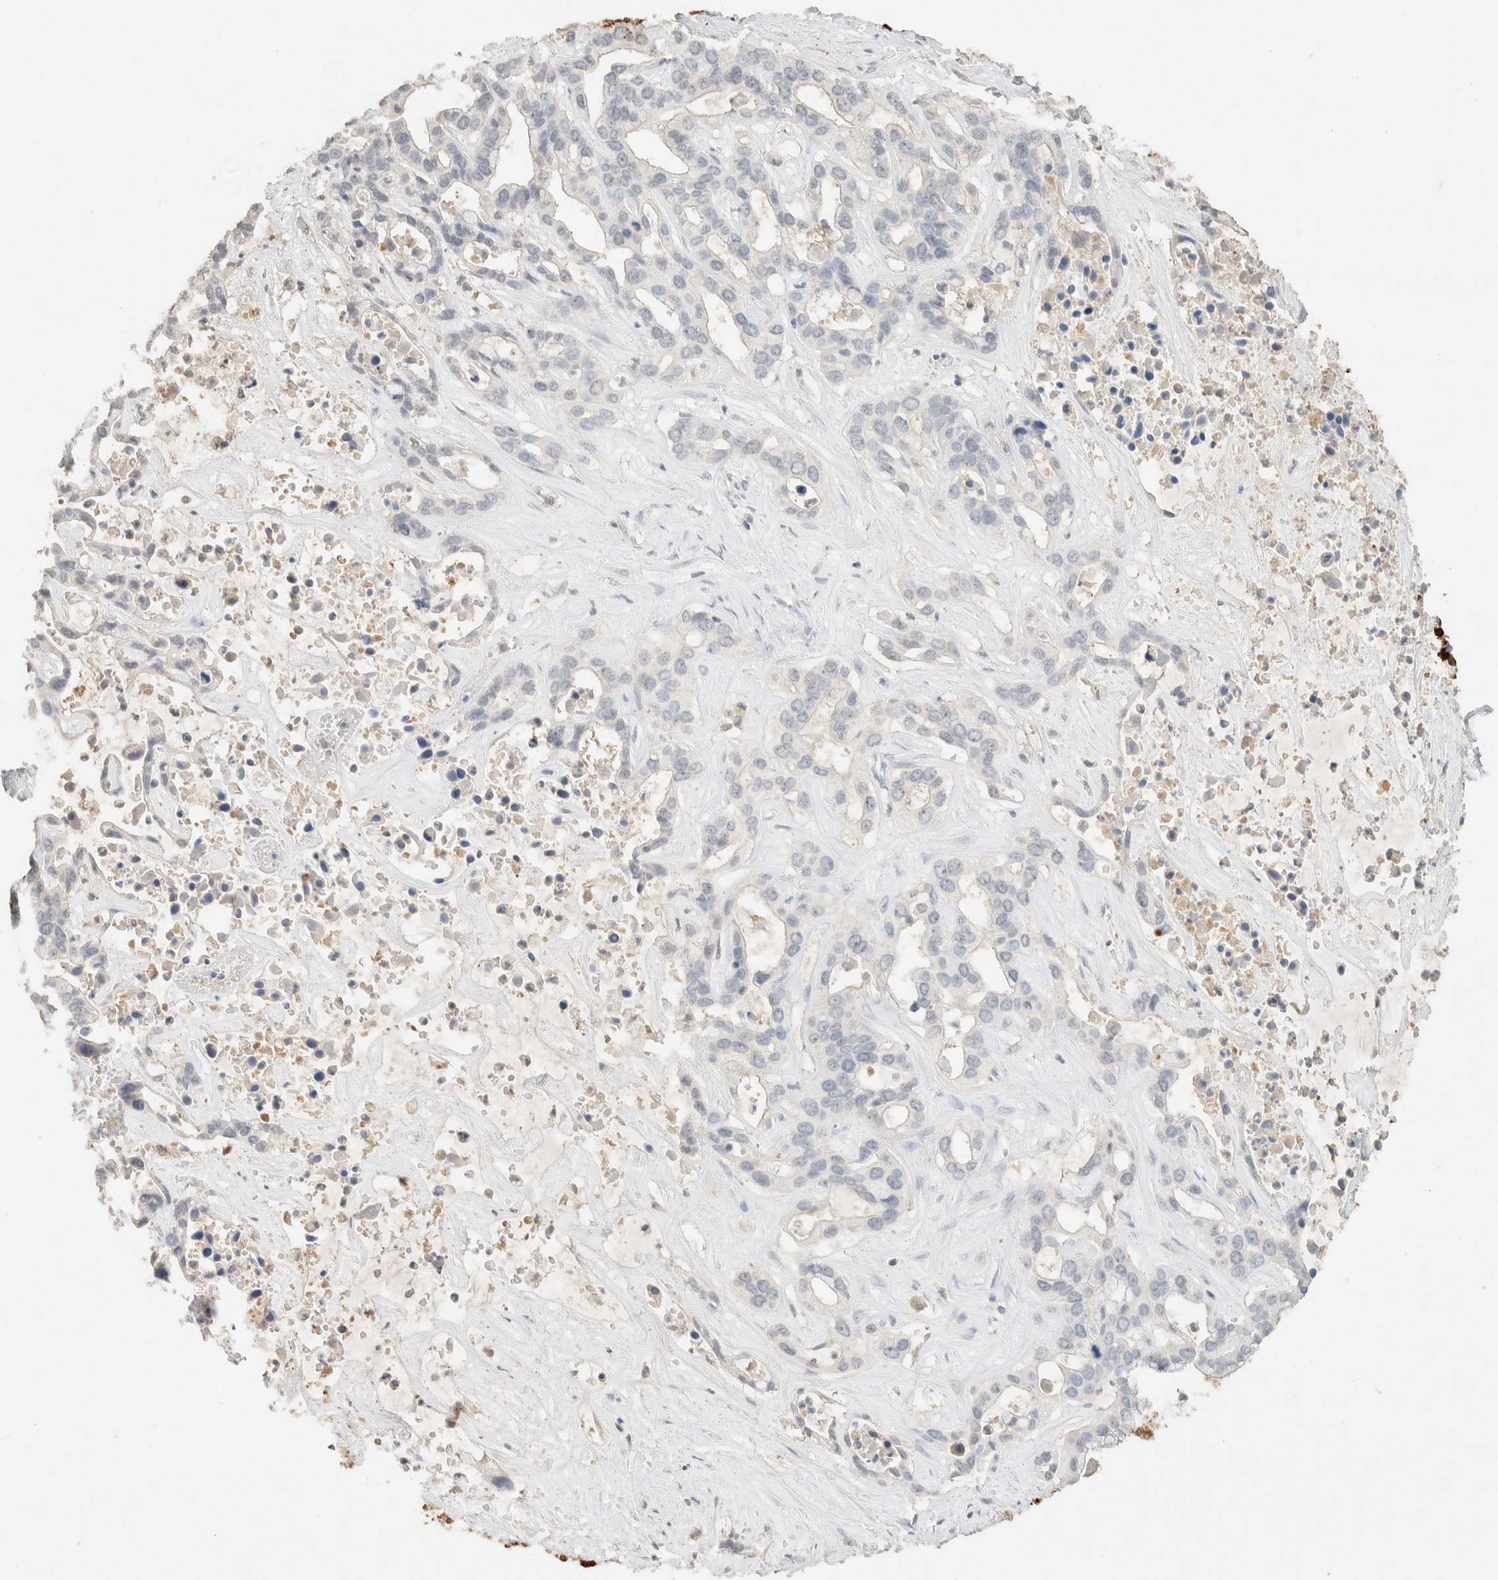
{"staining": {"intensity": "negative", "quantity": "none", "location": "none"}, "tissue": "liver cancer", "cell_type": "Tumor cells", "image_type": "cancer", "snomed": [{"axis": "morphology", "description": "Cholangiocarcinoma"}, {"axis": "topography", "description": "Liver"}], "caption": "The photomicrograph demonstrates no staining of tumor cells in liver cancer.", "gene": "CPA1", "patient": {"sex": "female", "age": 65}}